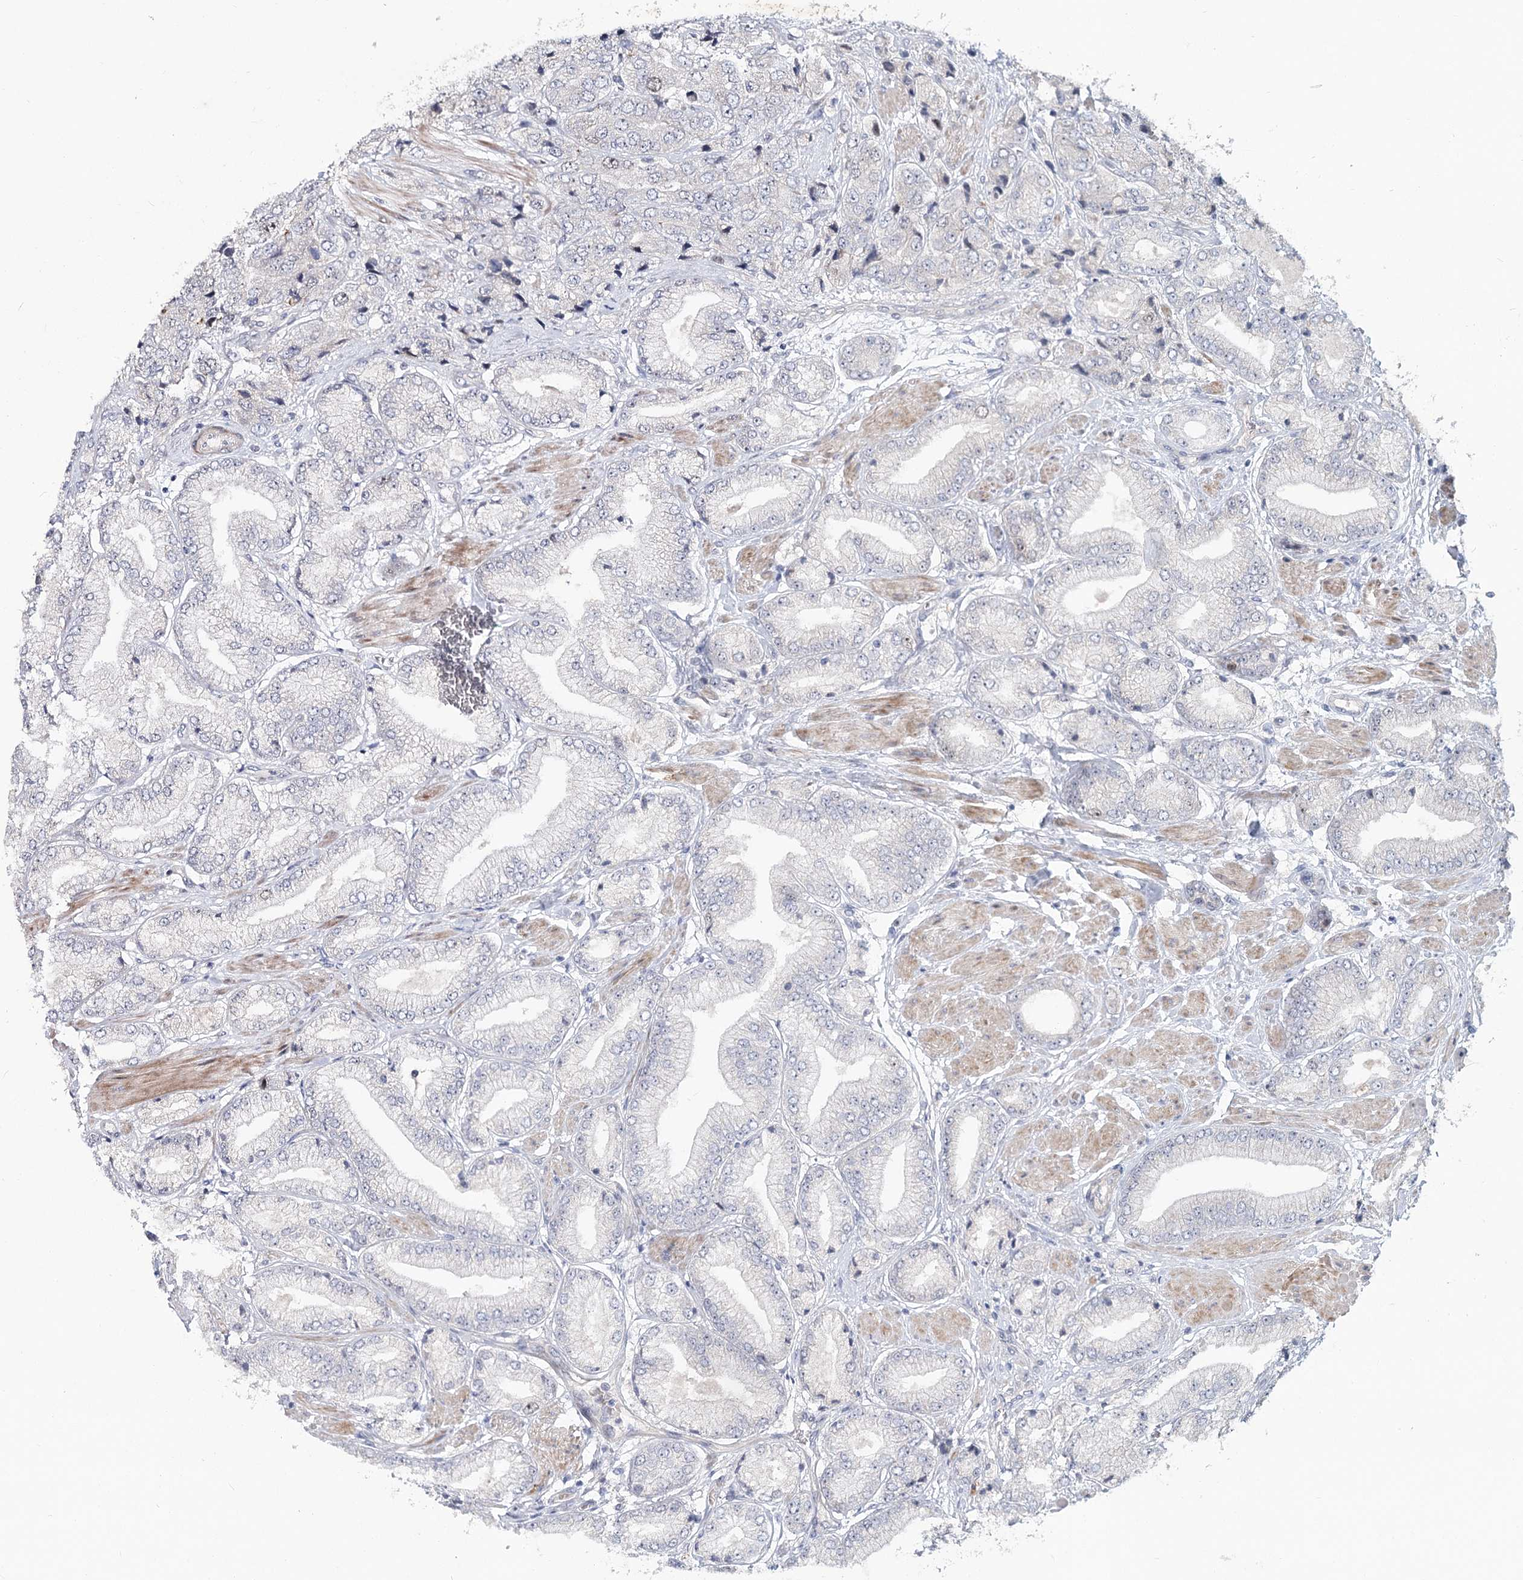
{"staining": {"intensity": "negative", "quantity": "none", "location": "none"}, "tissue": "prostate cancer", "cell_type": "Tumor cells", "image_type": "cancer", "snomed": [{"axis": "morphology", "description": "Adenocarcinoma, High grade"}, {"axis": "topography", "description": "Prostate"}], "caption": "High magnification brightfield microscopy of prostate adenocarcinoma (high-grade) stained with DAB (brown) and counterstained with hematoxylin (blue): tumor cells show no significant positivity.", "gene": "PIK3C2A", "patient": {"sex": "male", "age": 50}}